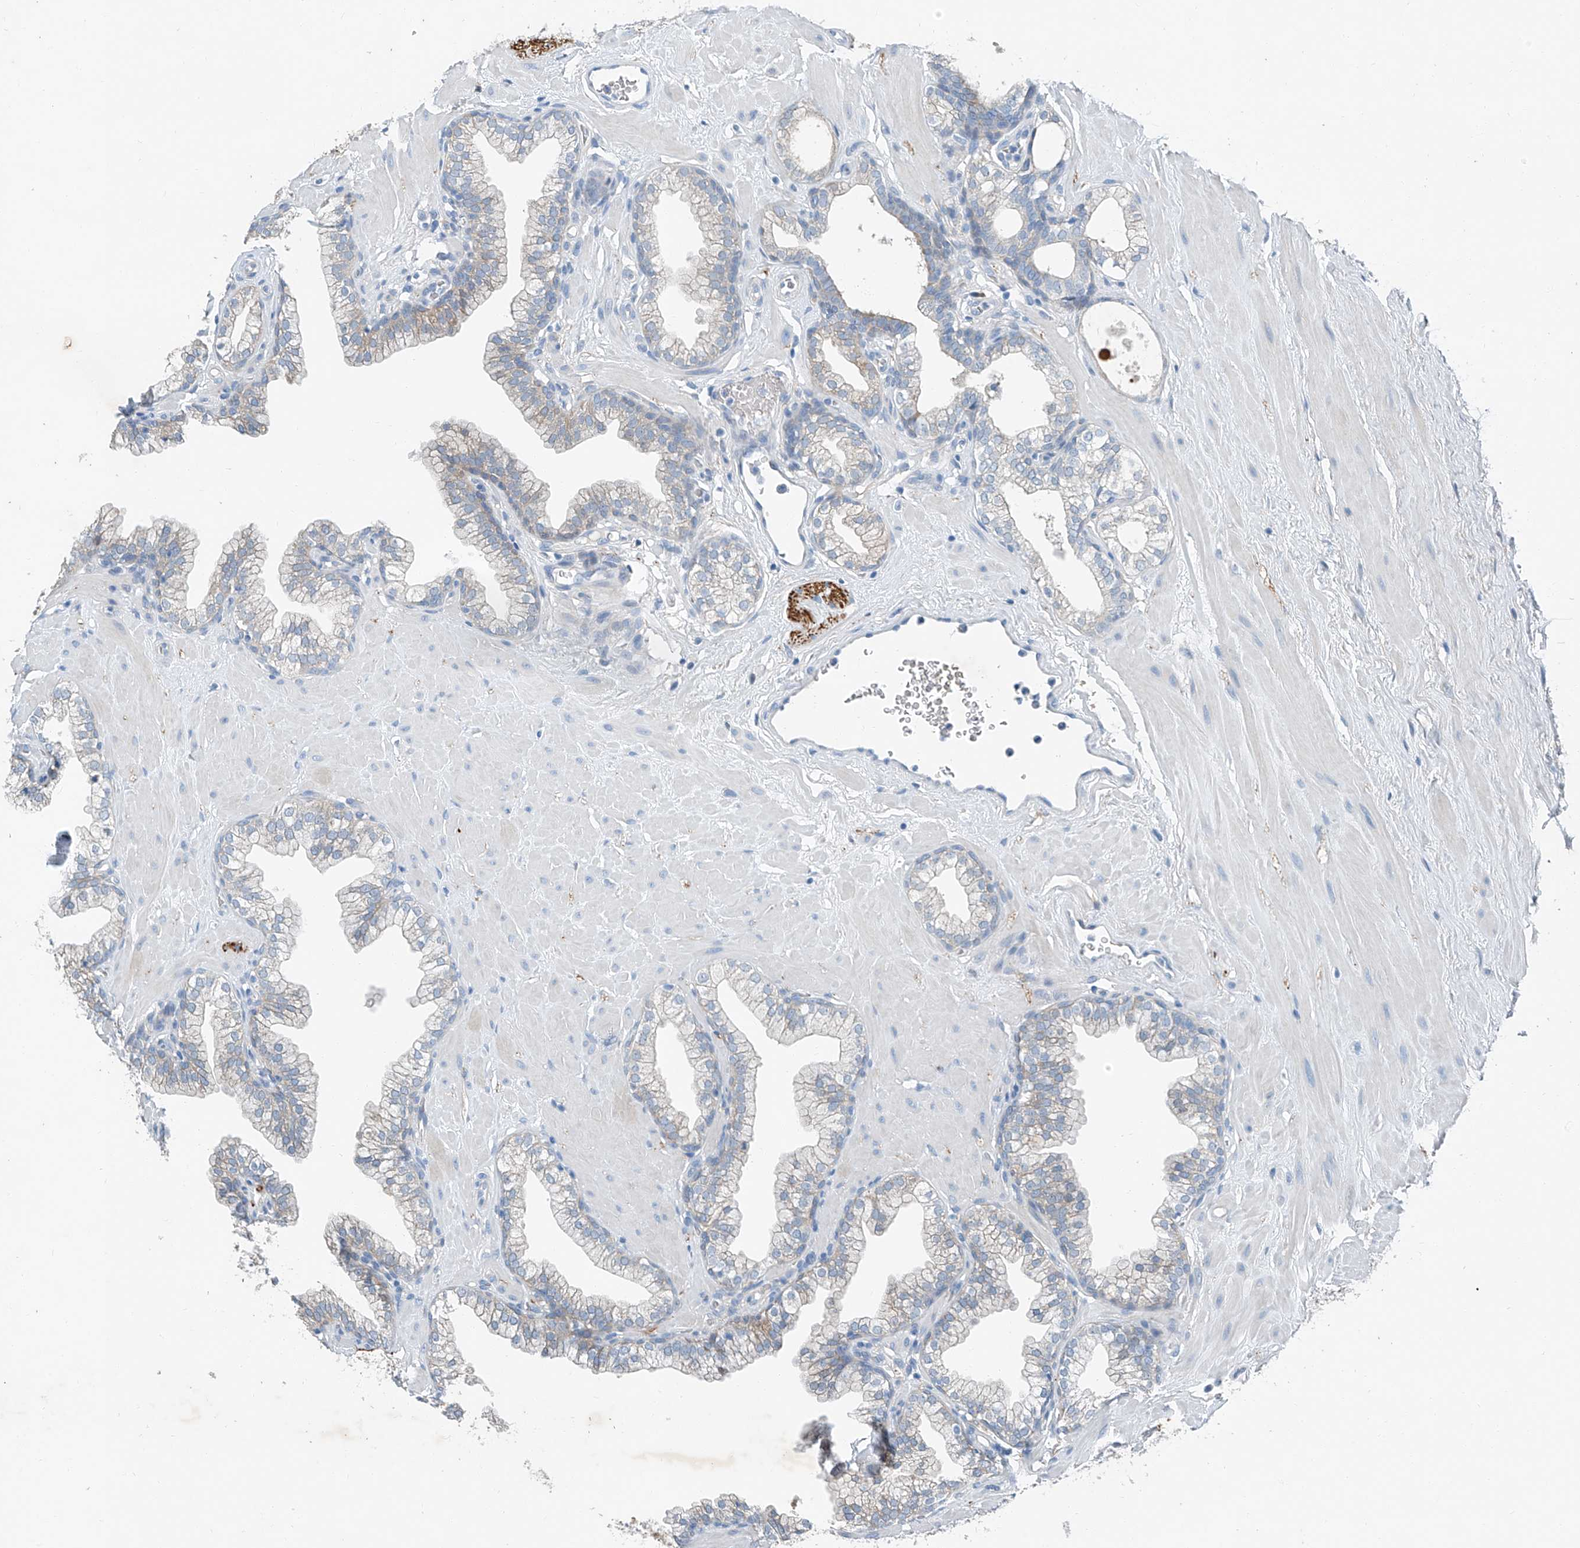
{"staining": {"intensity": "weak", "quantity": "<25%", "location": "cytoplasmic/membranous"}, "tissue": "prostate", "cell_type": "Glandular cells", "image_type": "normal", "snomed": [{"axis": "morphology", "description": "Normal tissue, NOS"}, {"axis": "morphology", "description": "Urothelial carcinoma, Low grade"}, {"axis": "topography", "description": "Urinary bladder"}, {"axis": "topography", "description": "Prostate"}], "caption": "Immunohistochemical staining of unremarkable human prostate displays no significant positivity in glandular cells. (DAB immunohistochemistry (IHC) with hematoxylin counter stain).", "gene": "MDGA1", "patient": {"sex": "male", "age": 60}}